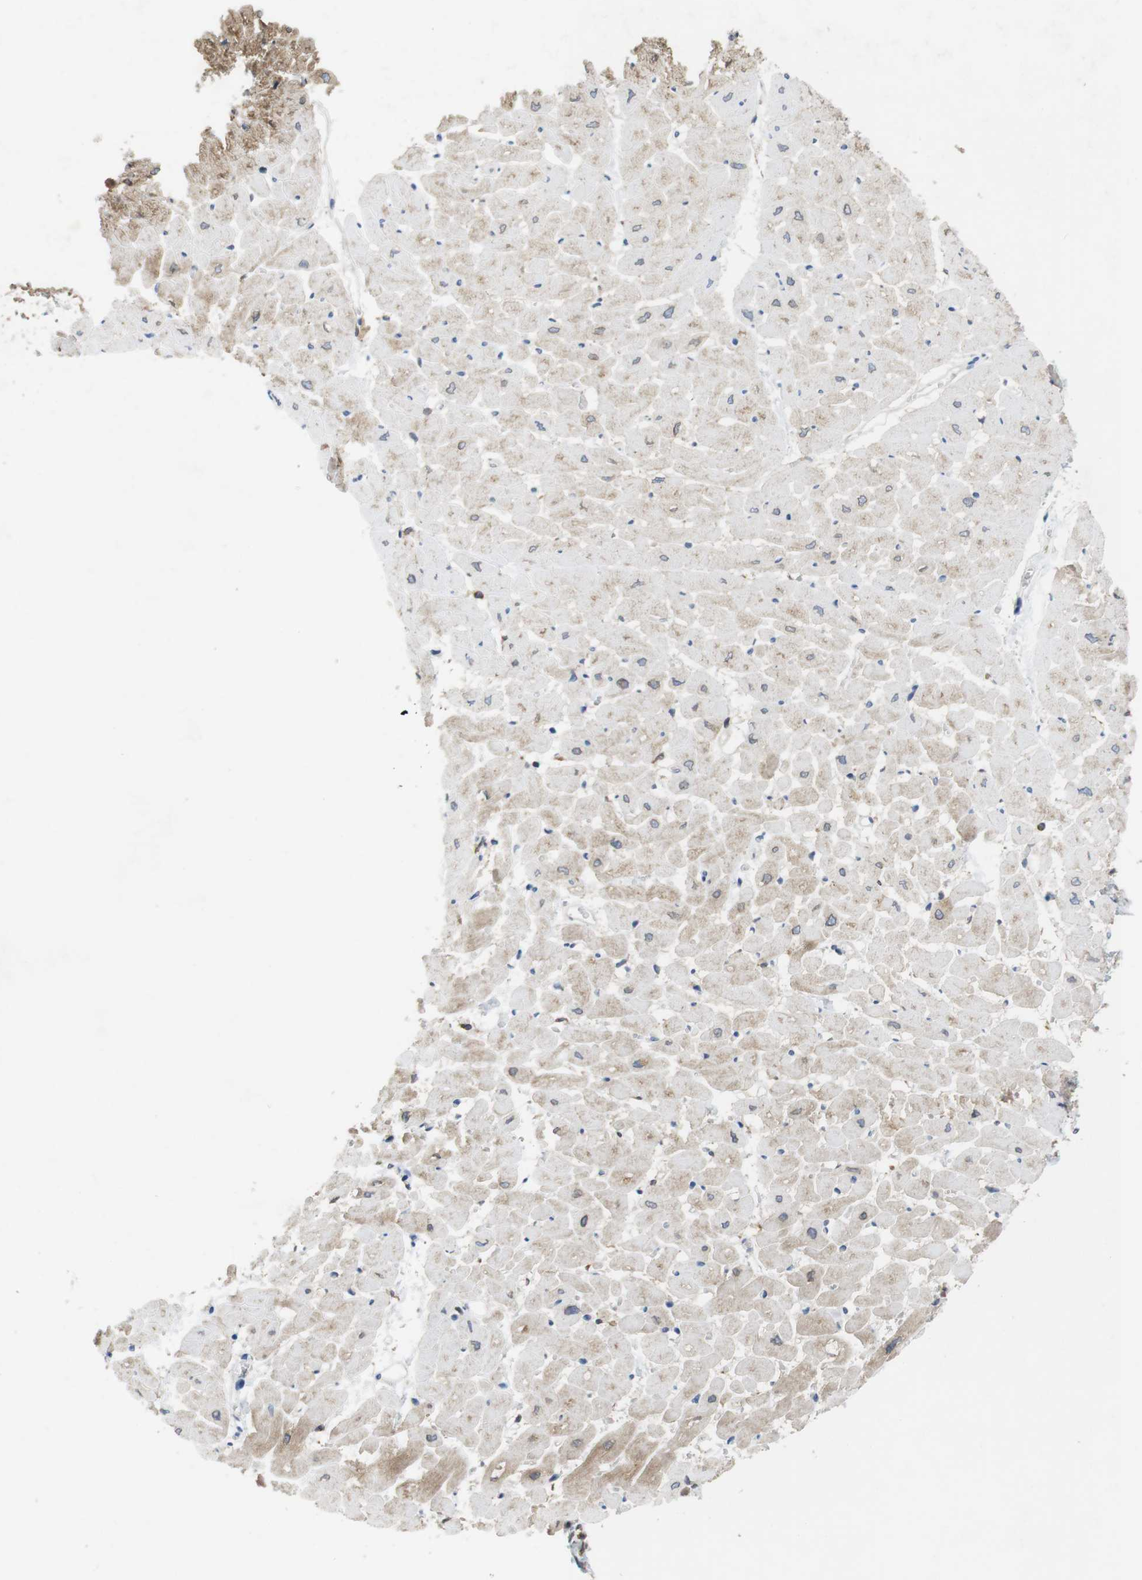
{"staining": {"intensity": "moderate", "quantity": "25%-75%", "location": "cytoplasmic/membranous"}, "tissue": "heart muscle", "cell_type": "Cardiomyocytes", "image_type": "normal", "snomed": [{"axis": "morphology", "description": "Normal tissue, NOS"}, {"axis": "topography", "description": "Heart"}], "caption": "Cardiomyocytes display medium levels of moderate cytoplasmic/membranous expression in approximately 25%-75% of cells in benign heart muscle. The protein of interest is stained brown, and the nuclei are stained in blue (DAB (3,3'-diaminobenzidine) IHC with brightfield microscopy, high magnification).", "gene": "ARL6IP5", "patient": {"sex": "male", "age": 45}}